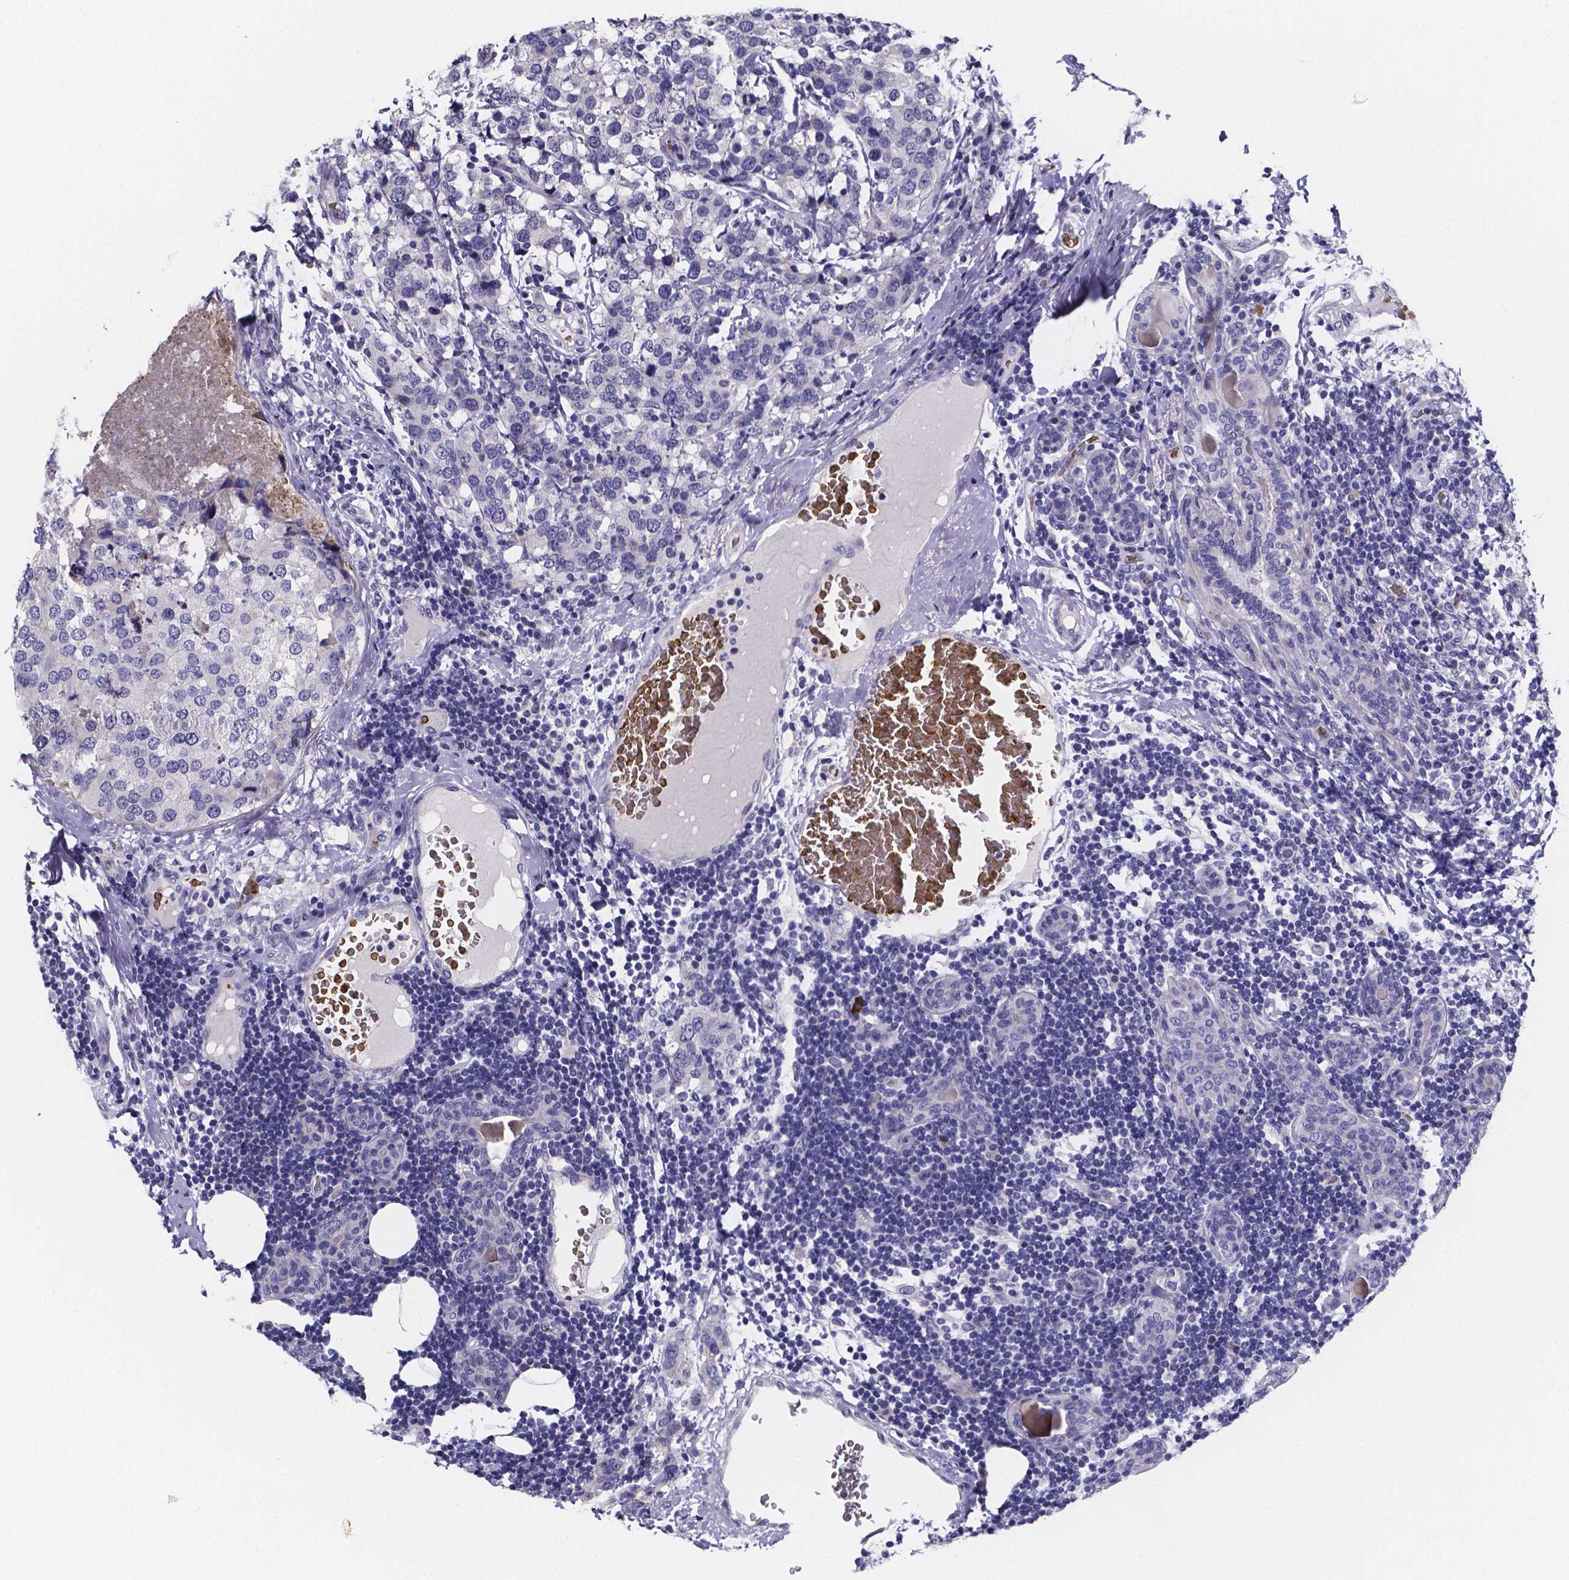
{"staining": {"intensity": "negative", "quantity": "none", "location": "none"}, "tissue": "breast cancer", "cell_type": "Tumor cells", "image_type": "cancer", "snomed": [{"axis": "morphology", "description": "Lobular carcinoma"}, {"axis": "topography", "description": "Breast"}], "caption": "An immunohistochemistry (IHC) image of breast cancer is shown. There is no staining in tumor cells of breast cancer.", "gene": "GABRA3", "patient": {"sex": "female", "age": 59}}